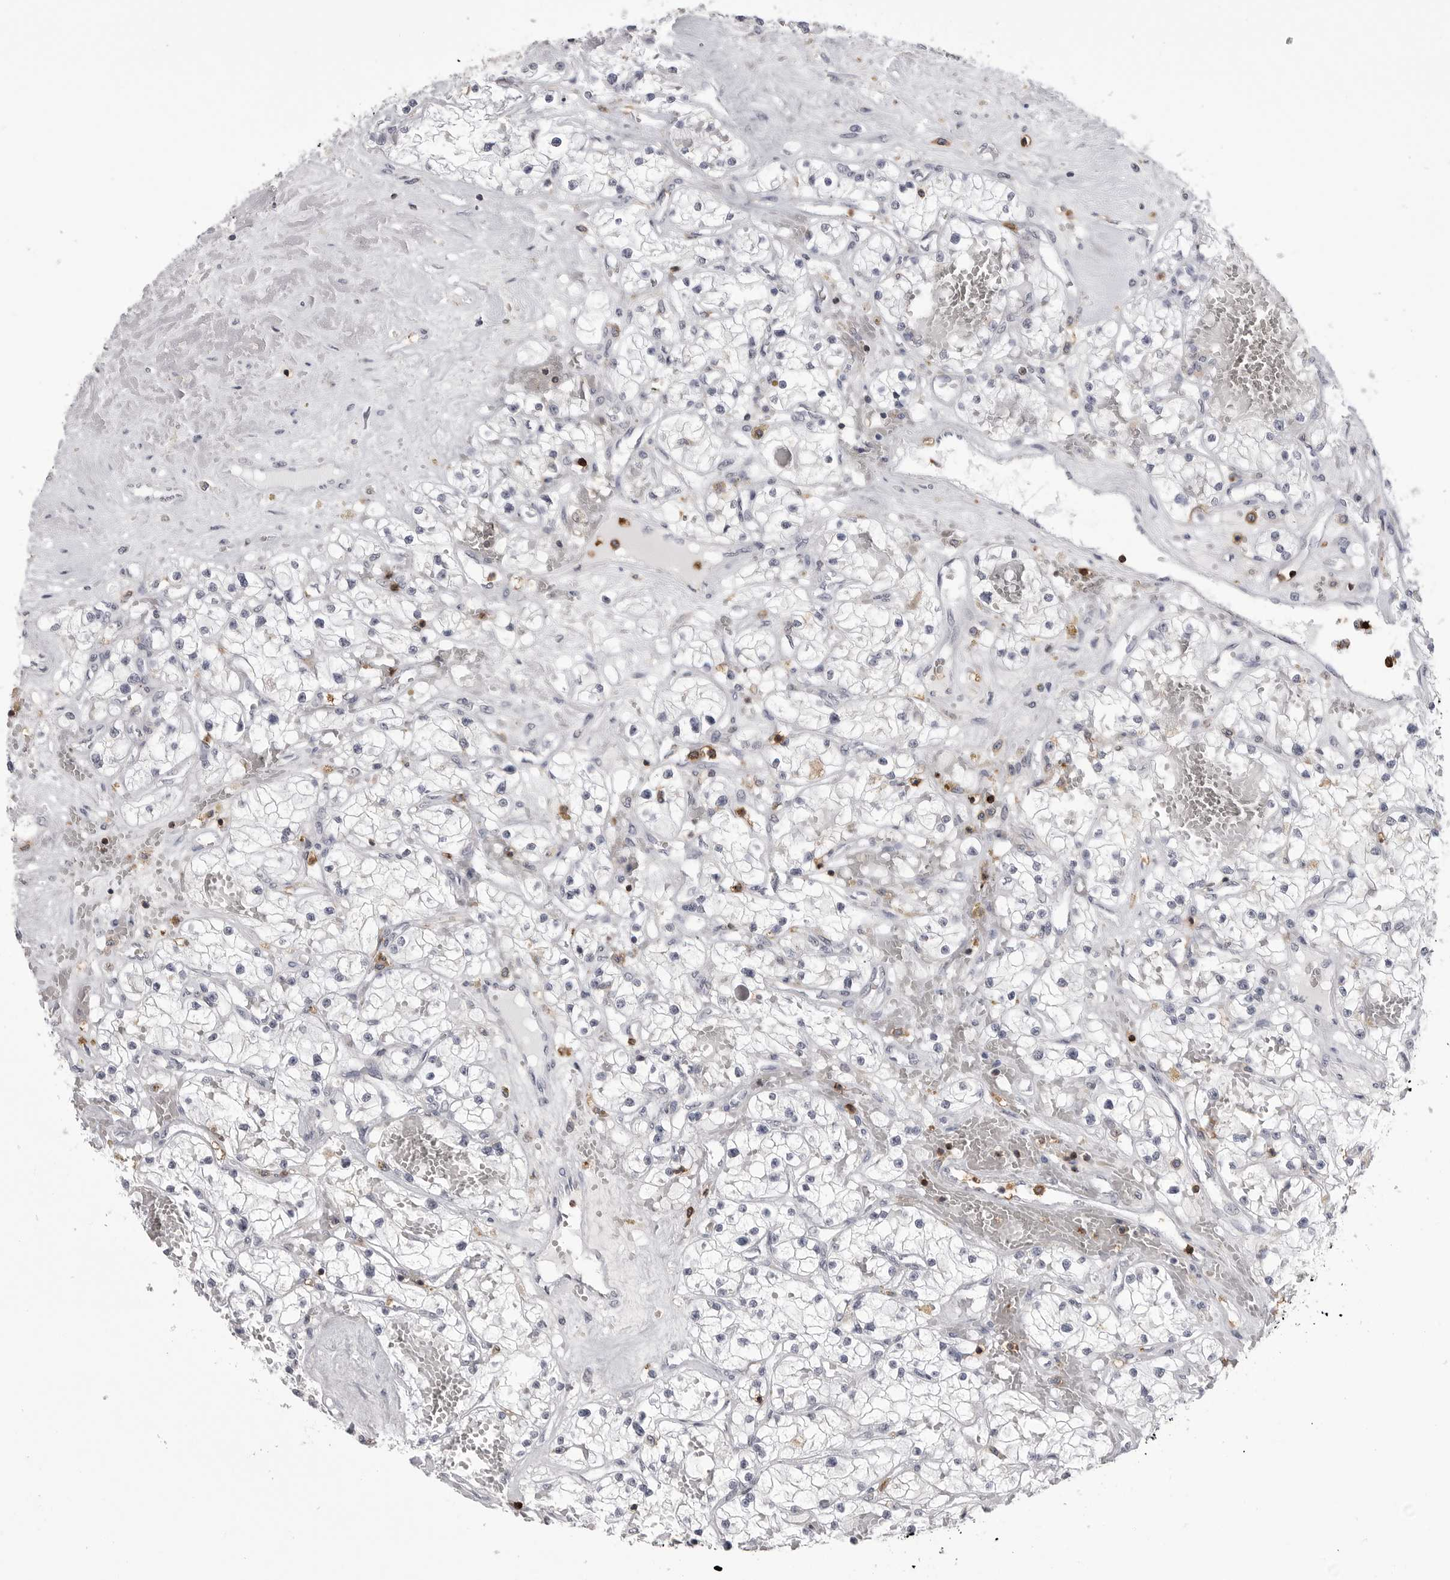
{"staining": {"intensity": "negative", "quantity": "none", "location": "none"}, "tissue": "renal cancer", "cell_type": "Tumor cells", "image_type": "cancer", "snomed": [{"axis": "morphology", "description": "Normal tissue, NOS"}, {"axis": "morphology", "description": "Adenocarcinoma, NOS"}, {"axis": "topography", "description": "Kidney"}], "caption": "IHC micrograph of neoplastic tissue: human renal cancer (adenocarcinoma) stained with DAB exhibits no significant protein staining in tumor cells. Nuclei are stained in blue.", "gene": "ITGAL", "patient": {"sex": "male", "age": 68}}